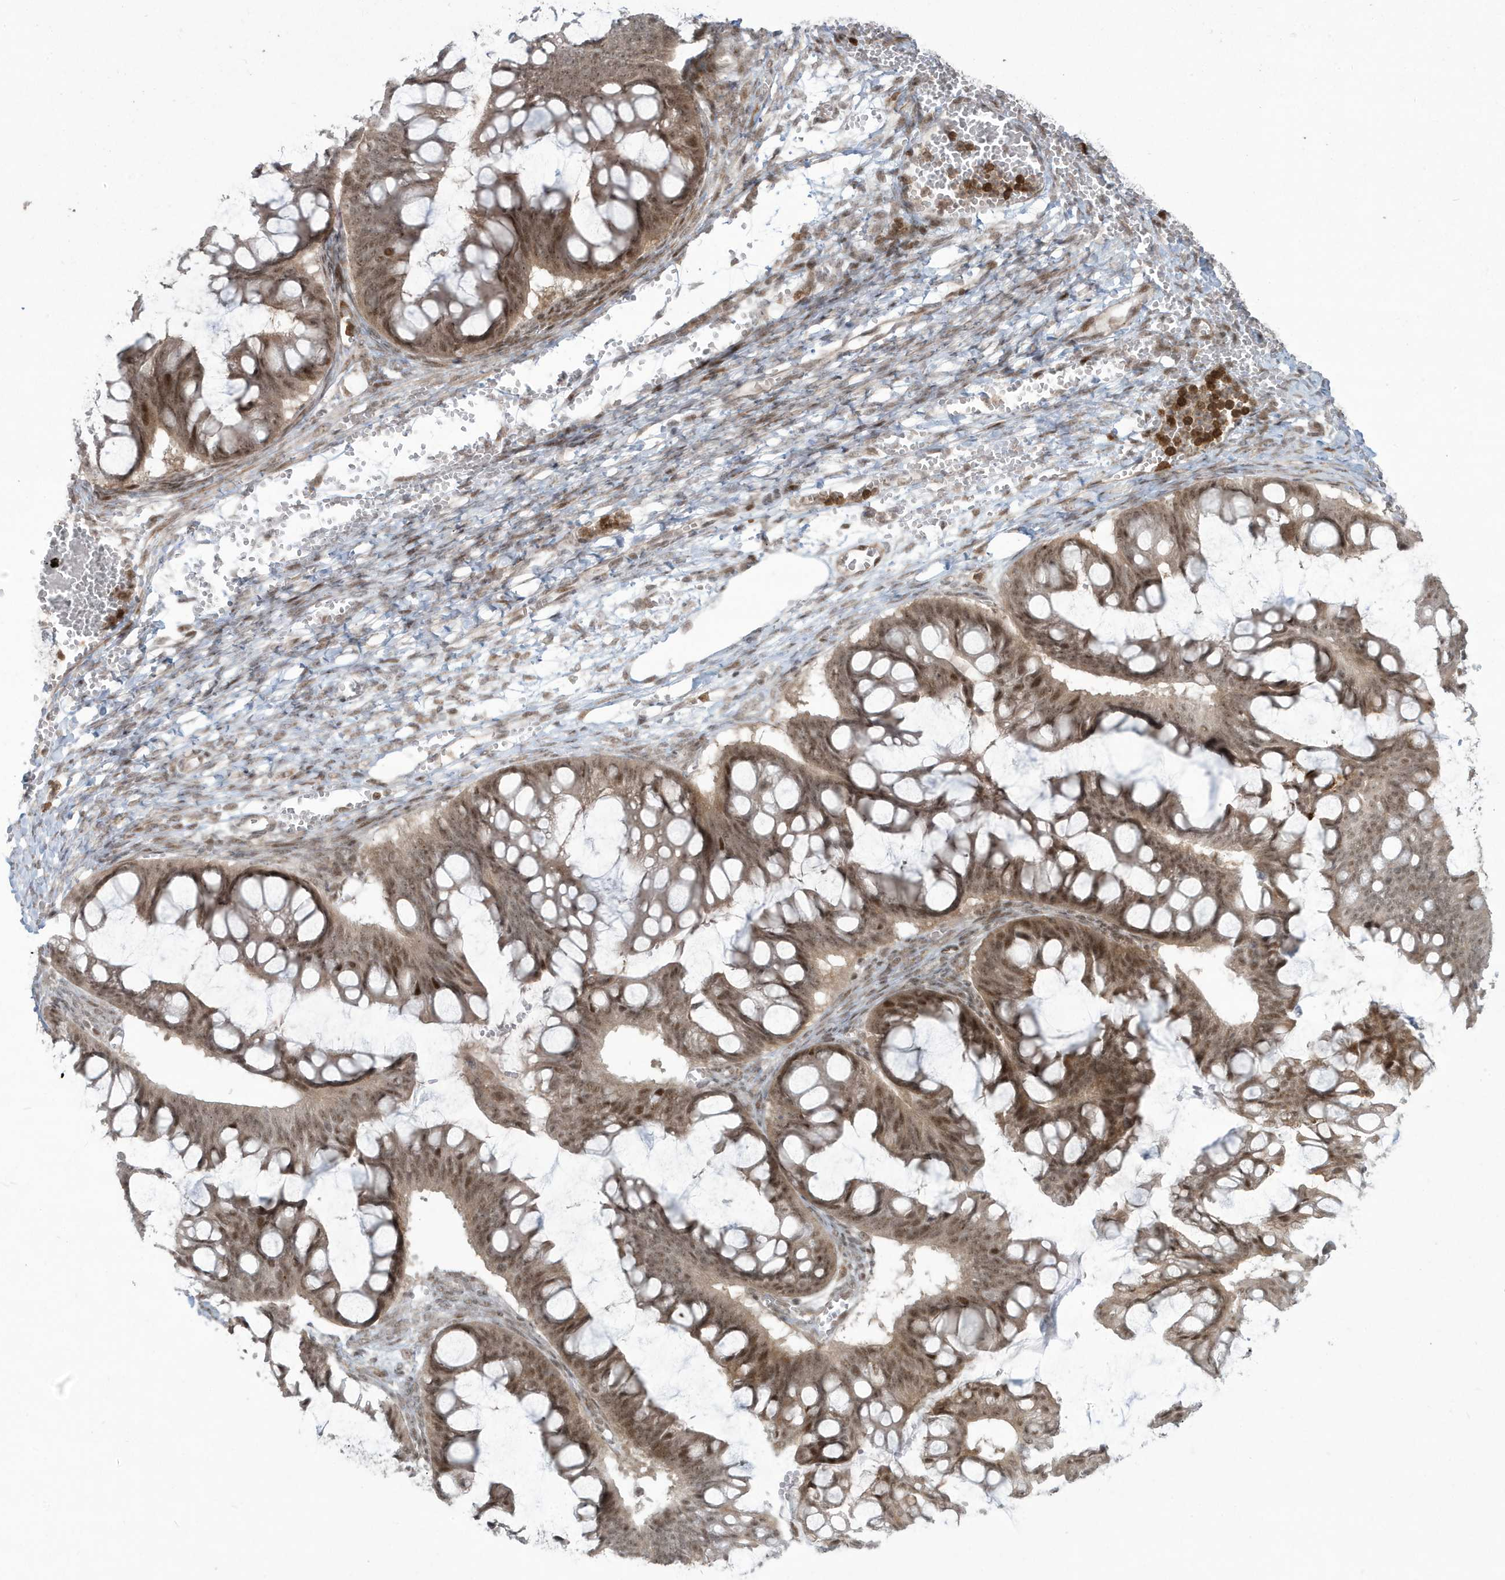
{"staining": {"intensity": "moderate", "quantity": ">75%", "location": "cytoplasmic/membranous,nuclear"}, "tissue": "ovarian cancer", "cell_type": "Tumor cells", "image_type": "cancer", "snomed": [{"axis": "morphology", "description": "Cystadenocarcinoma, mucinous, NOS"}, {"axis": "topography", "description": "Ovary"}], "caption": "Ovarian cancer (mucinous cystadenocarcinoma) tissue exhibits moderate cytoplasmic/membranous and nuclear staining in about >75% of tumor cells", "gene": "C1orf52", "patient": {"sex": "female", "age": 73}}